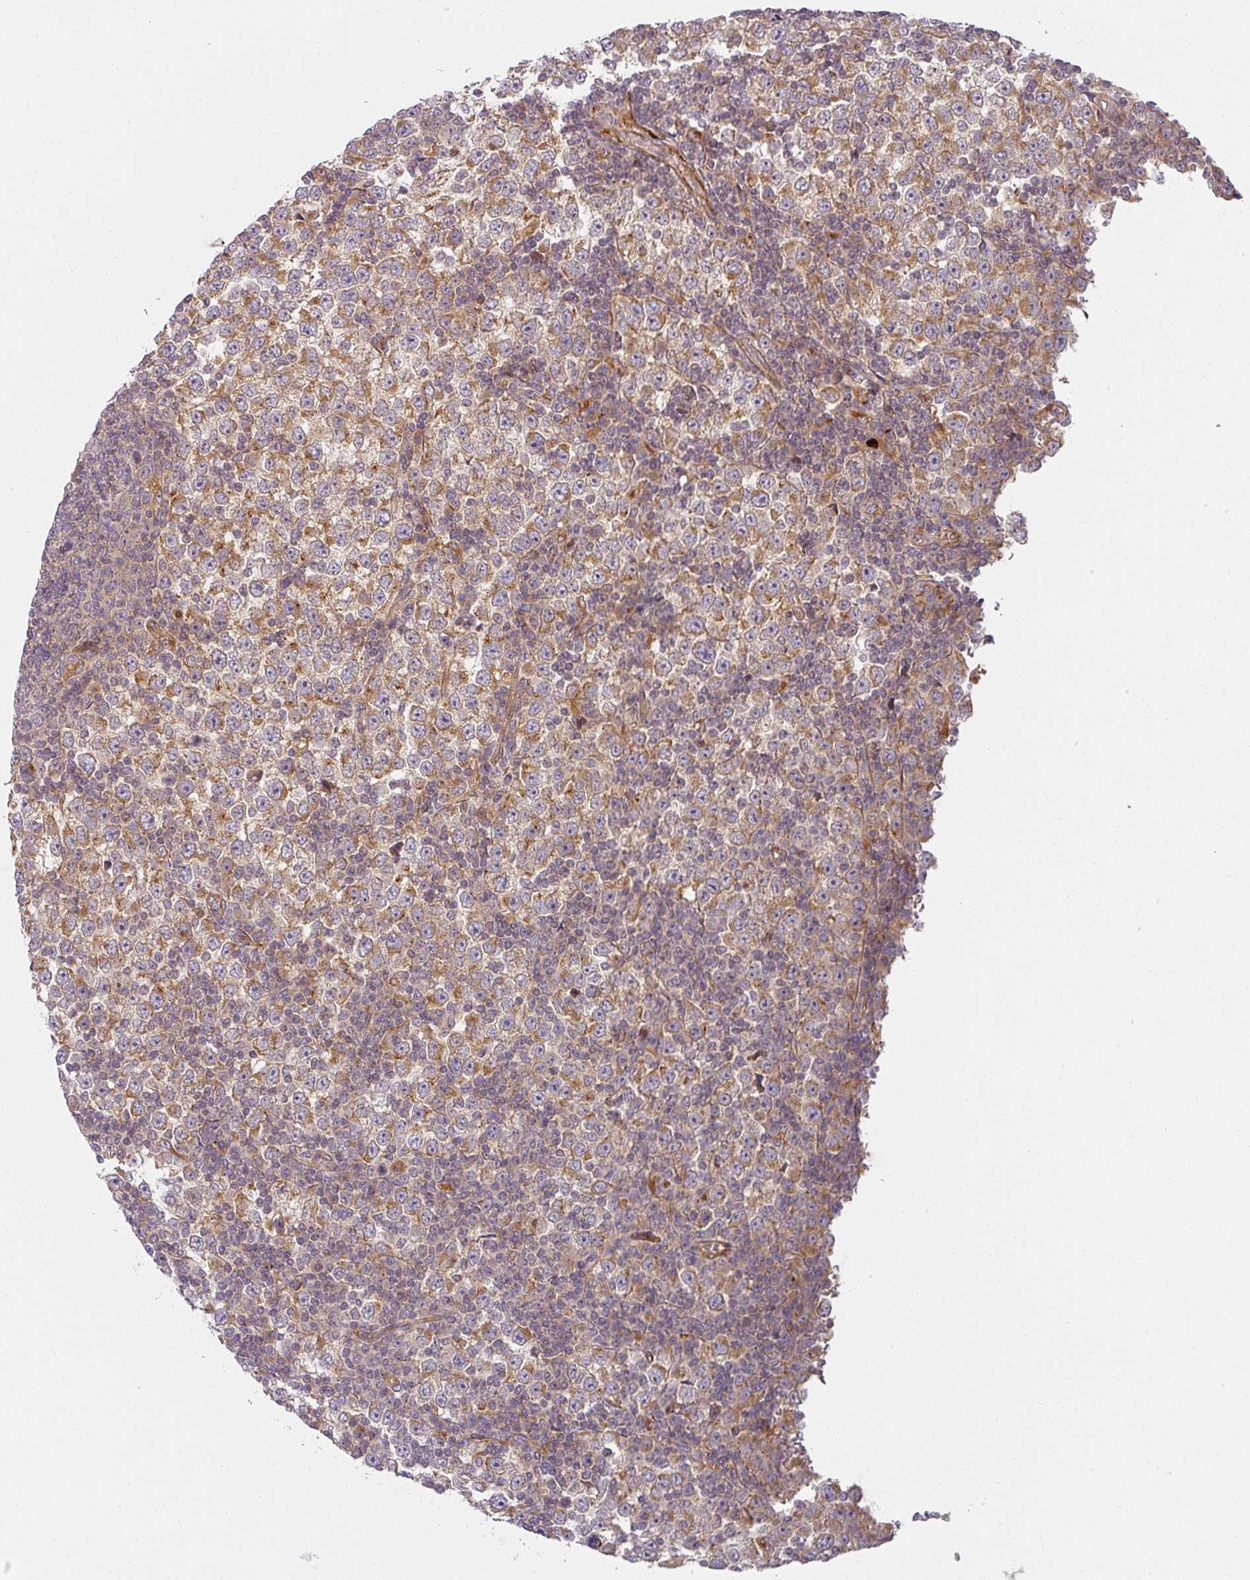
{"staining": {"intensity": "moderate", "quantity": ">75%", "location": "cytoplasmic/membranous"}, "tissue": "testis cancer", "cell_type": "Tumor cells", "image_type": "cancer", "snomed": [{"axis": "morphology", "description": "Seminoma, NOS"}, {"axis": "topography", "description": "Testis"}], "caption": "Human testis seminoma stained with a brown dye shows moderate cytoplasmic/membranous positive positivity in about >75% of tumor cells.", "gene": "CNOT1", "patient": {"sex": "male", "age": 65}}